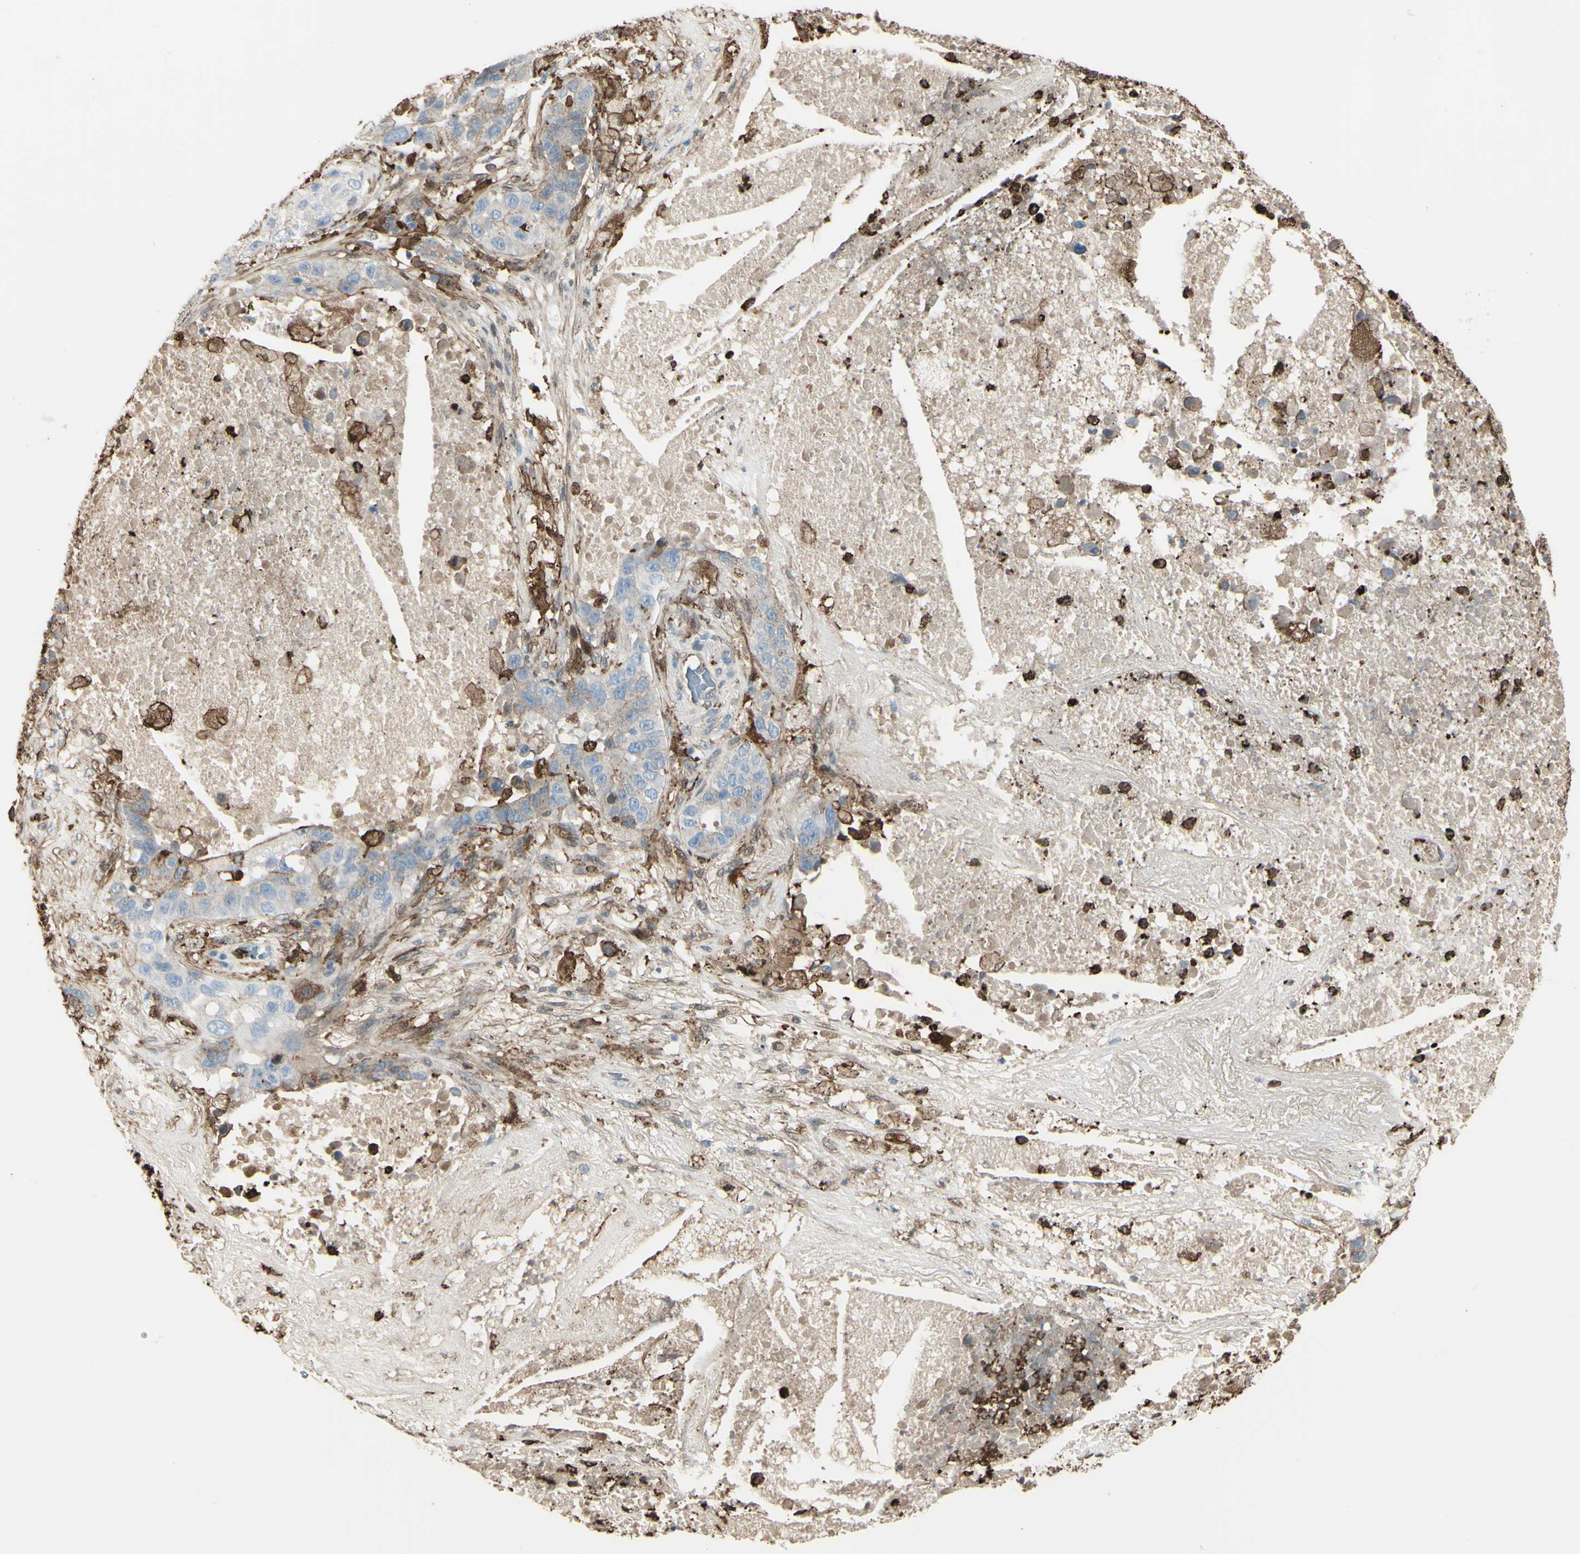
{"staining": {"intensity": "weak", "quantity": ">75%", "location": "cytoplasmic/membranous"}, "tissue": "lung cancer", "cell_type": "Tumor cells", "image_type": "cancer", "snomed": [{"axis": "morphology", "description": "Squamous cell carcinoma, NOS"}, {"axis": "topography", "description": "Lung"}], "caption": "Immunohistochemical staining of human squamous cell carcinoma (lung) demonstrates weak cytoplasmic/membranous protein staining in approximately >75% of tumor cells. Using DAB (3,3'-diaminobenzidine) (brown) and hematoxylin (blue) stains, captured at high magnification using brightfield microscopy.", "gene": "GSN", "patient": {"sex": "male", "age": 57}}